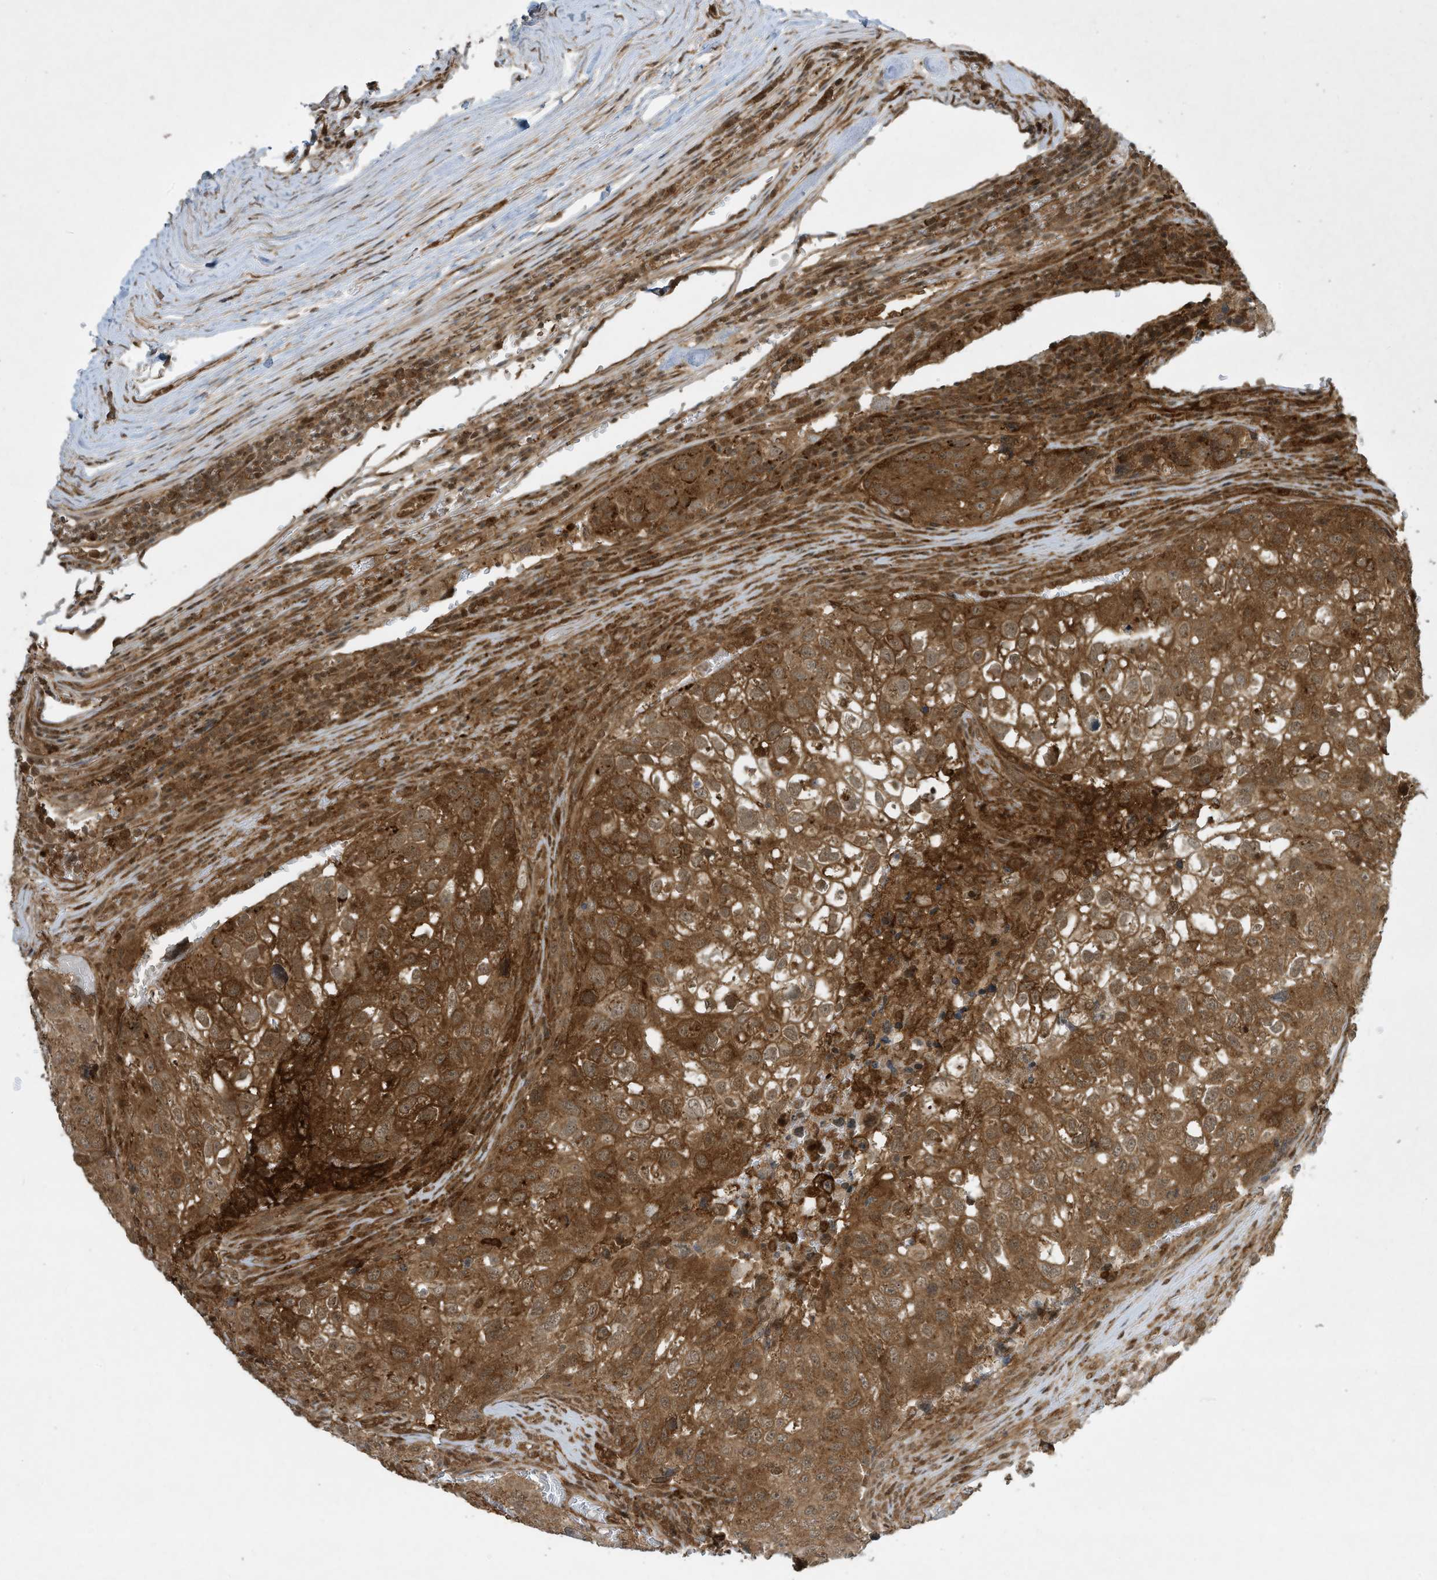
{"staining": {"intensity": "strong", "quantity": ">75%", "location": "cytoplasmic/membranous"}, "tissue": "urothelial cancer", "cell_type": "Tumor cells", "image_type": "cancer", "snomed": [{"axis": "morphology", "description": "Urothelial carcinoma, High grade"}, {"axis": "topography", "description": "Lymph node"}, {"axis": "topography", "description": "Urinary bladder"}], "caption": "Tumor cells exhibit high levels of strong cytoplasmic/membranous staining in about >75% of cells in urothelial cancer.", "gene": "CERT1", "patient": {"sex": "male", "age": 51}}